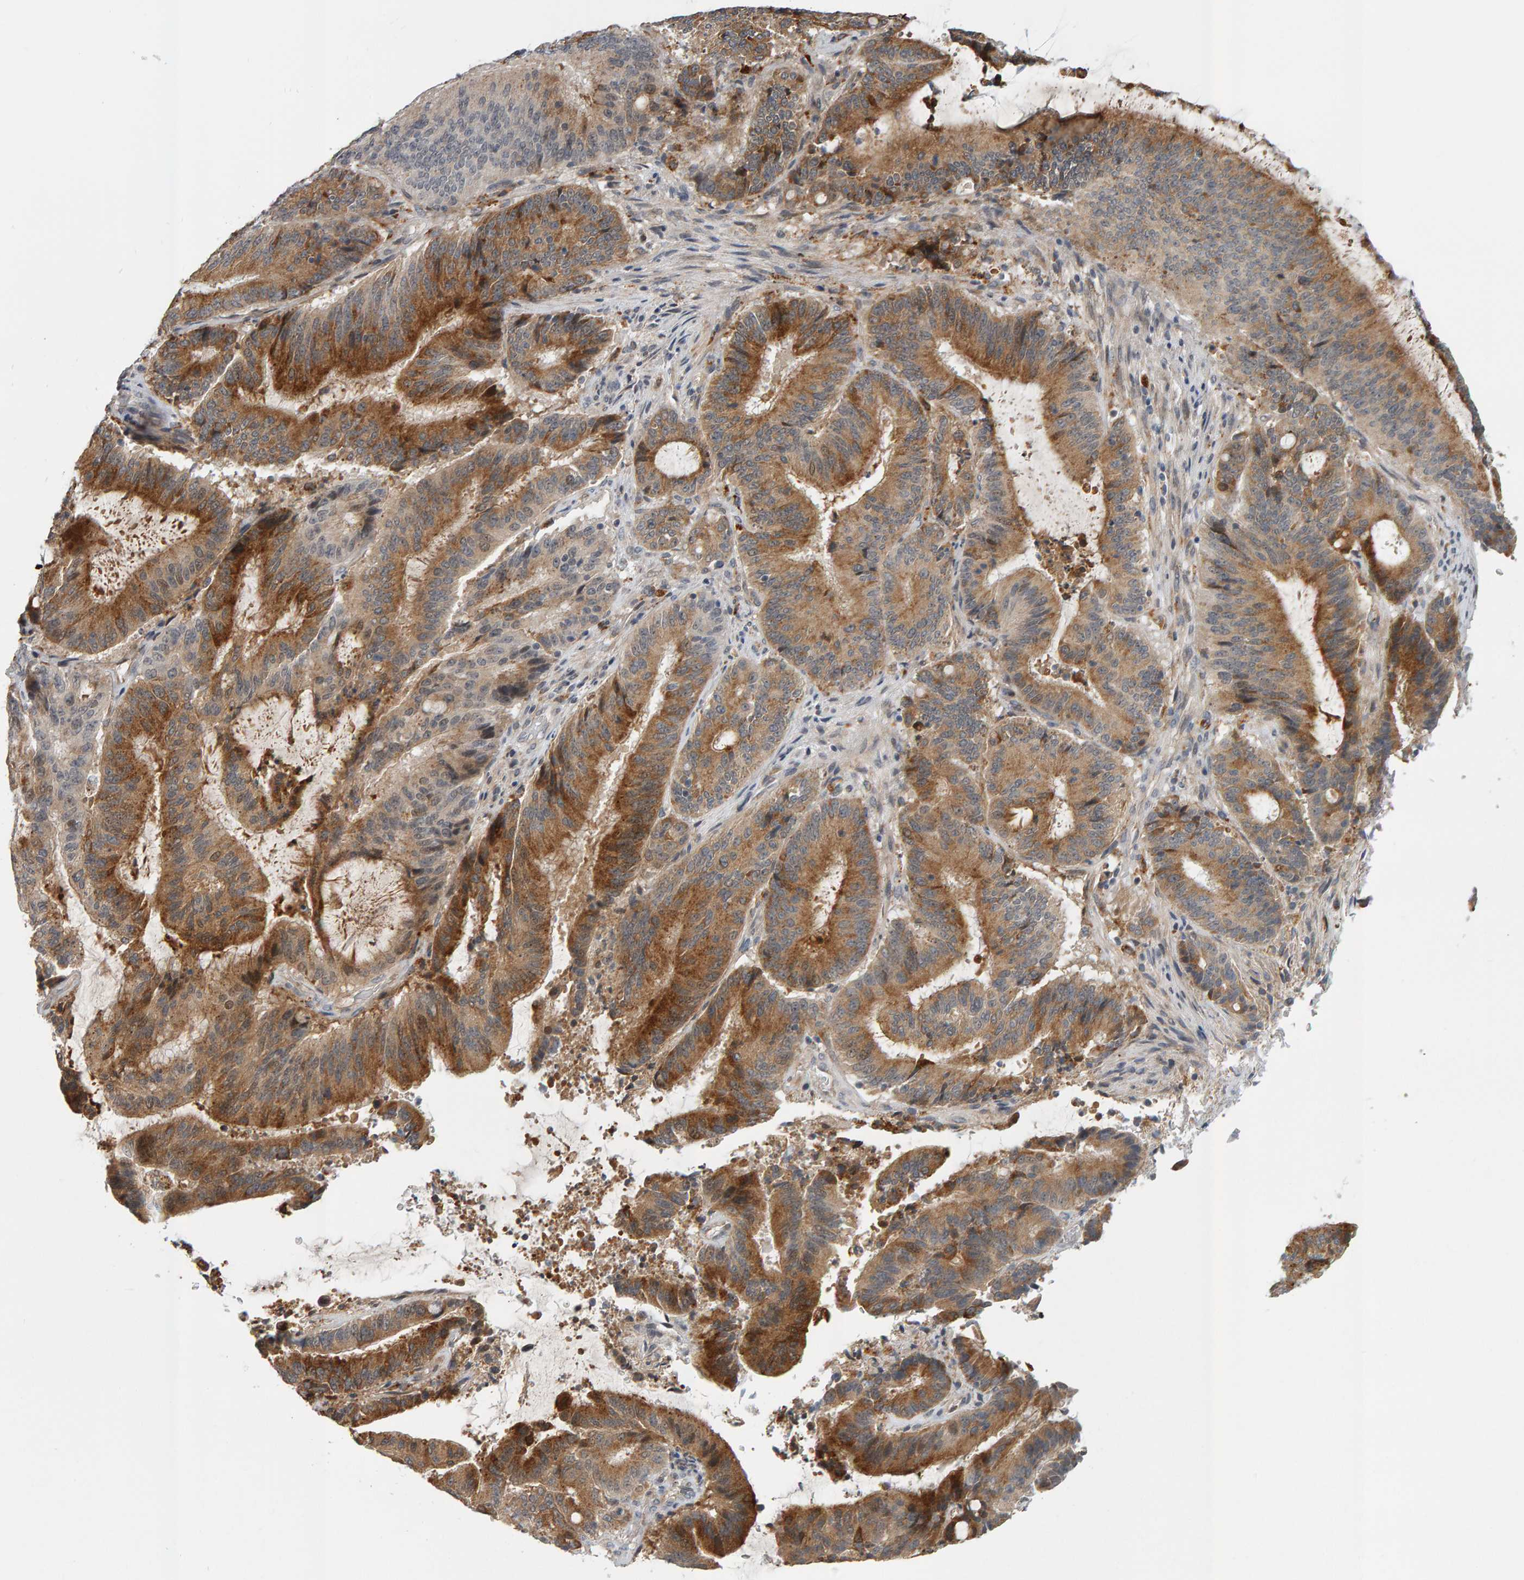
{"staining": {"intensity": "moderate", "quantity": ">75%", "location": "cytoplasmic/membranous"}, "tissue": "liver cancer", "cell_type": "Tumor cells", "image_type": "cancer", "snomed": [{"axis": "morphology", "description": "Normal tissue, NOS"}, {"axis": "morphology", "description": "Cholangiocarcinoma"}, {"axis": "topography", "description": "Liver"}, {"axis": "topography", "description": "Peripheral nerve tissue"}], "caption": "The micrograph exhibits a brown stain indicating the presence of a protein in the cytoplasmic/membranous of tumor cells in cholangiocarcinoma (liver). The staining is performed using DAB brown chromogen to label protein expression. The nuclei are counter-stained blue using hematoxylin.", "gene": "ZNF160", "patient": {"sex": "female", "age": 73}}